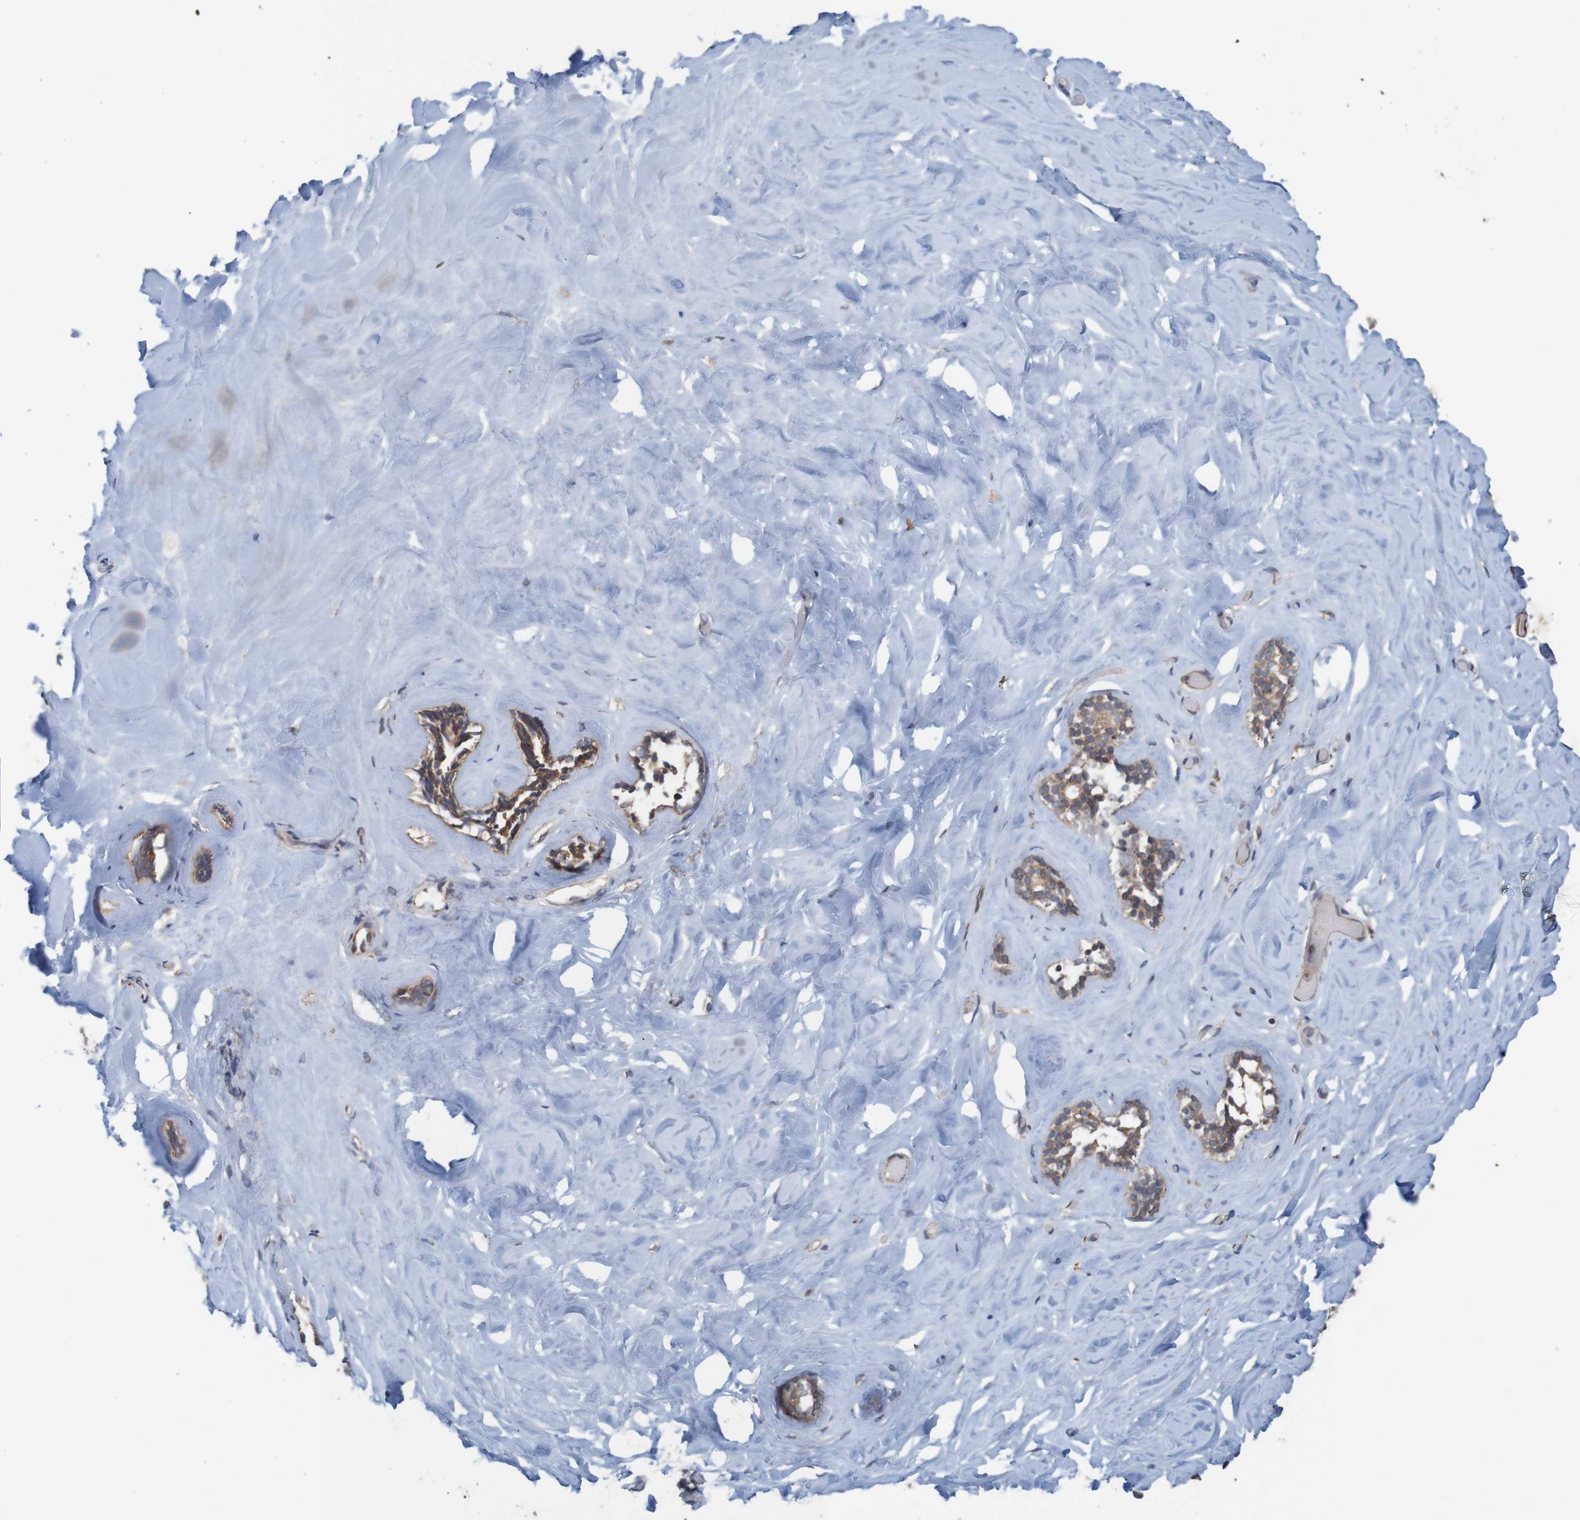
{"staining": {"intensity": "negative", "quantity": "none", "location": "none"}, "tissue": "breast", "cell_type": "Adipocytes", "image_type": "normal", "snomed": [{"axis": "morphology", "description": "Normal tissue, NOS"}, {"axis": "topography", "description": "Breast"}], "caption": "Immunohistochemistry (IHC) micrograph of benign breast stained for a protein (brown), which exhibits no staining in adipocytes. The staining is performed using DAB (3,3'-diaminobenzidine) brown chromogen with nuclei counter-stained in using hematoxylin.", "gene": "ARHGEF11", "patient": {"sex": "female", "age": 75}}